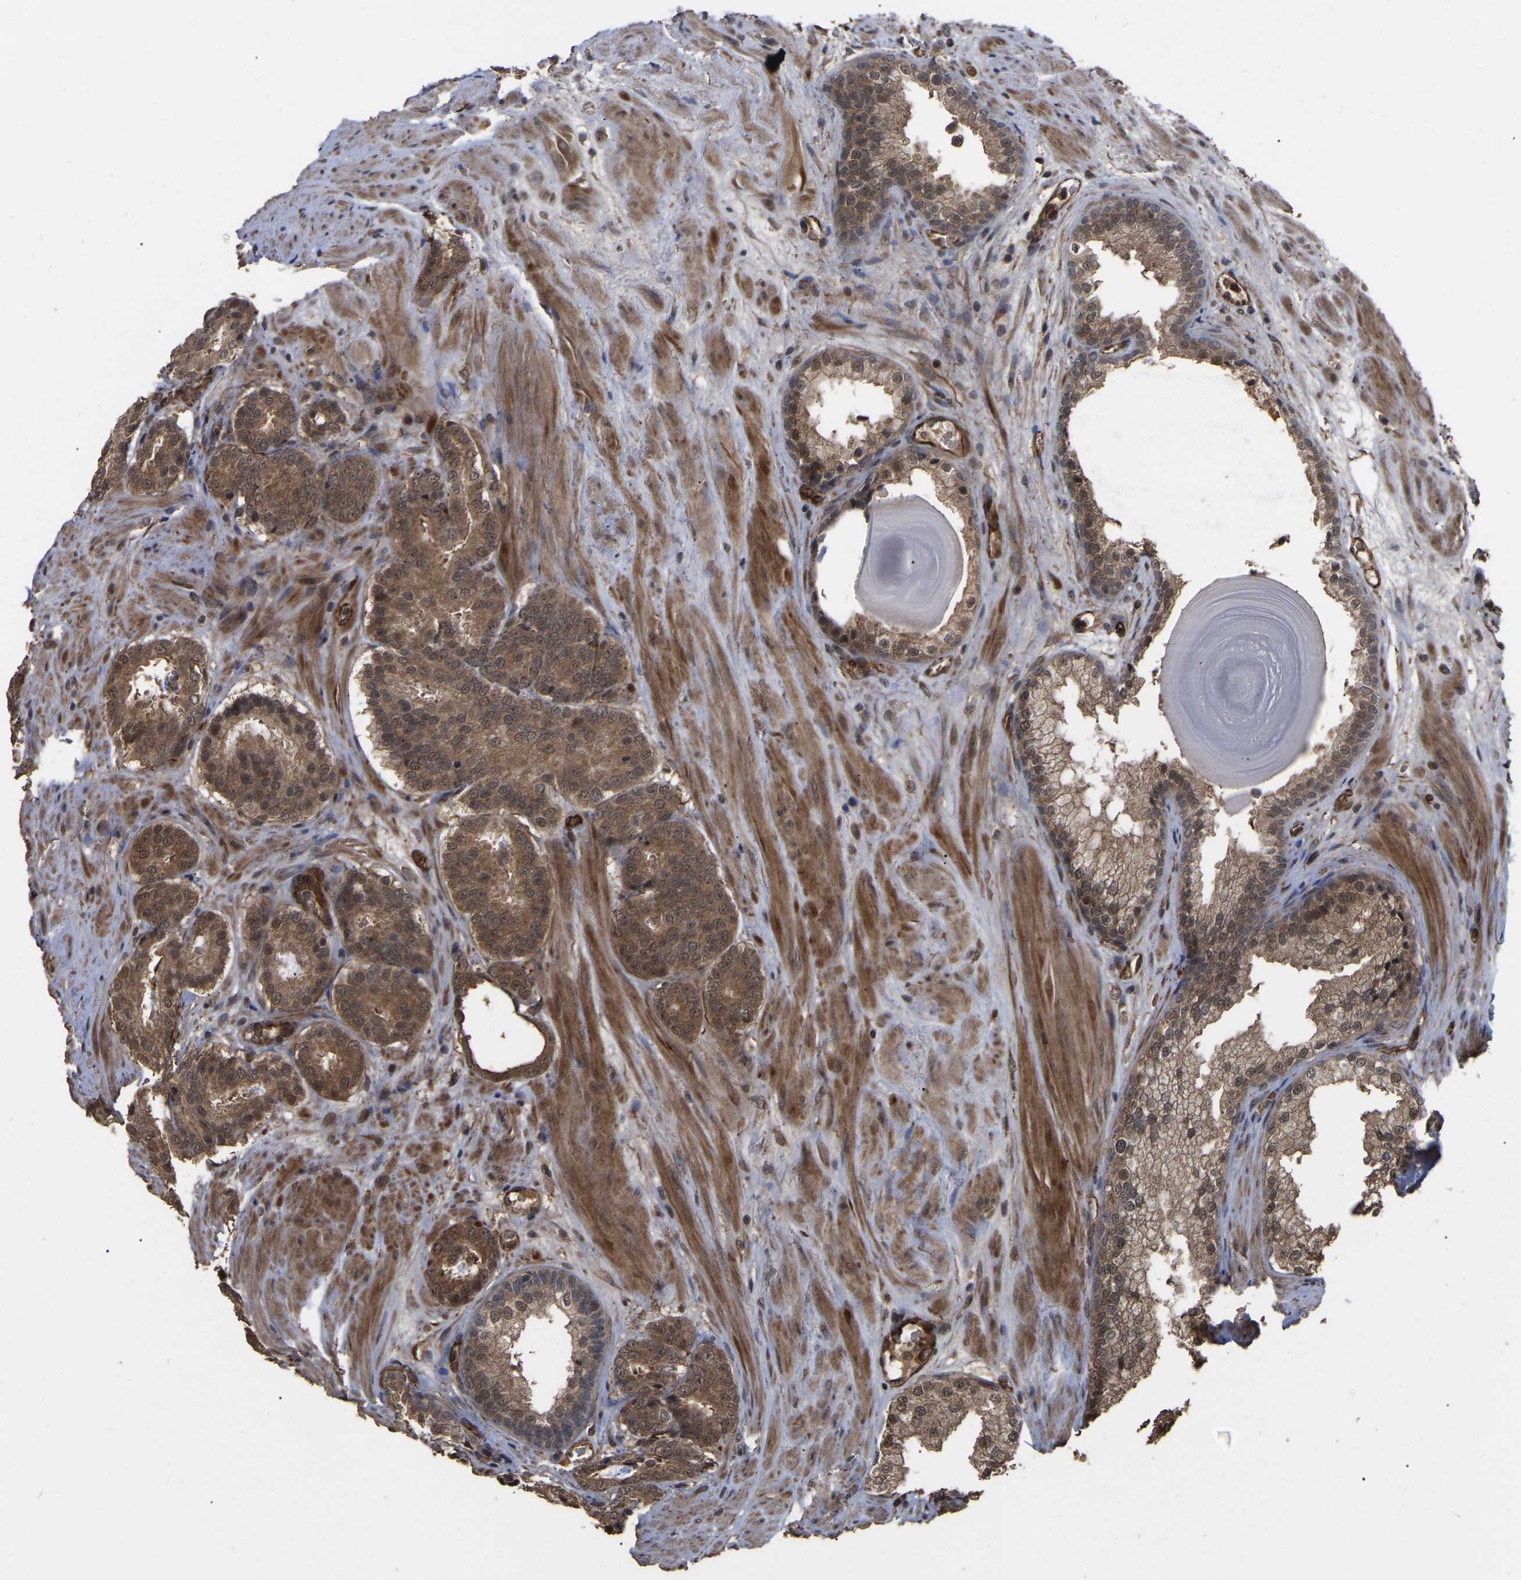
{"staining": {"intensity": "moderate", "quantity": ">75%", "location": "cytoplasmic/membranous"}, "tissue": "prostate cancer", "cell_type": "Tumor cells", "image_type": "cancer", "snomed": [{"axis": "morphology", "description": "Adenocarcinoma, Low grade"}, {"axis": "topography", "description": "Prostate"}], "caption": "Protein expression analysis of human prostate low-grade adenocarcinoma reveals moderate cytoplasmic/membranous staining in about >75% of tumor cells. The staining was performed using DAB (3,3'-diaminobenzidine), with brown indicating positive protein expression. Nuclei are stained blue with hematoxylin.", "gene": "FAM161B", "patient": {"sex": "male", "age": 69}}